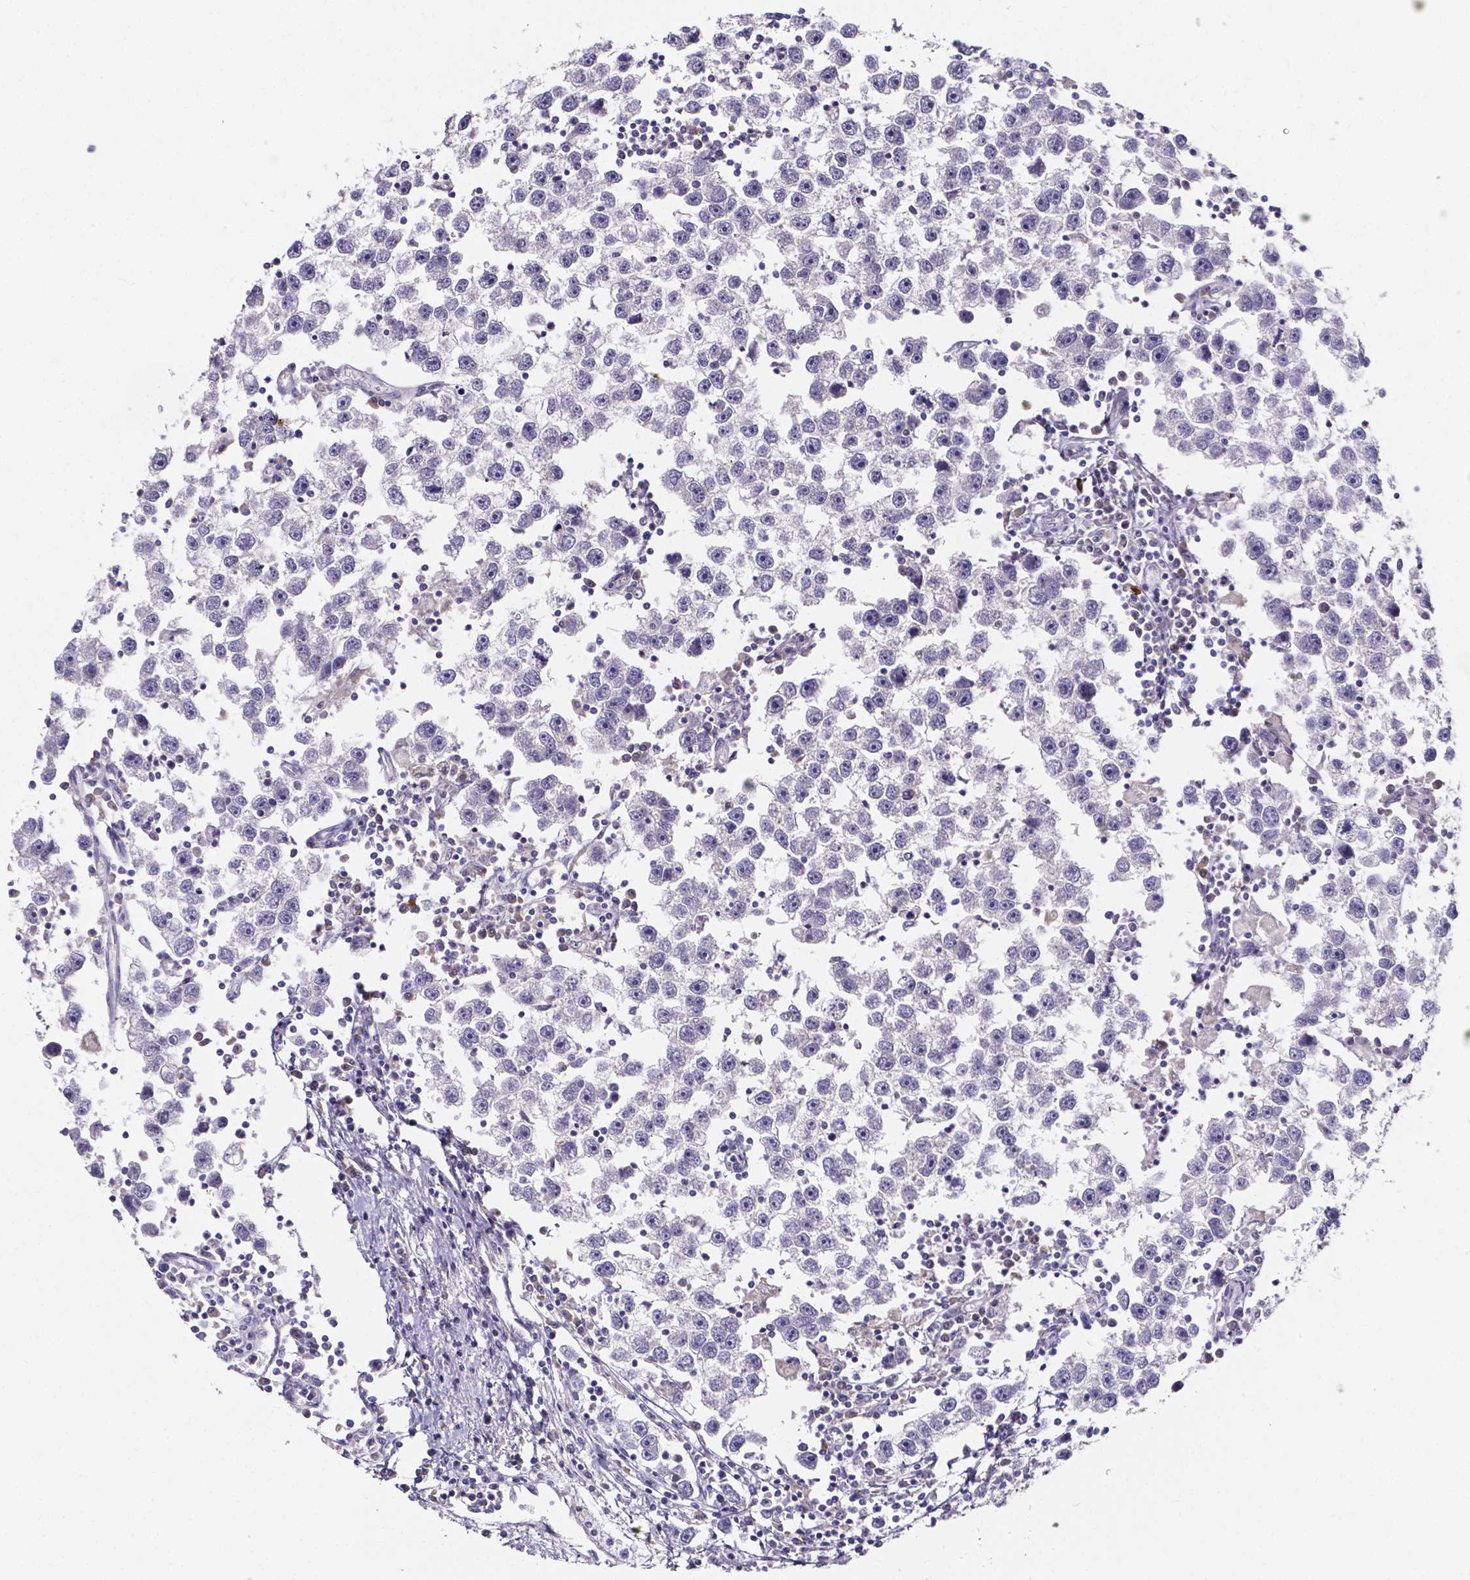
{"staining": {"intensity": "negative", "quantity": "none", "location": "none"}, "tissue": "testis cancer", "cell_type": "Tumor cells", "image_type": "cancer", "snomed": [{"axis": "morphology", "description": "Seminoma, NOS"}, {"axis": "topography", "description": "Testis"}], "caption": "Immunohistochemistry (IHC) micrograph of testis cancer (seminoma) stained for a protein (brown), which exhibits no staining in tumor cells.", "gene": "SPOCD1", "patient": {"sex": "male", "age": 30}}